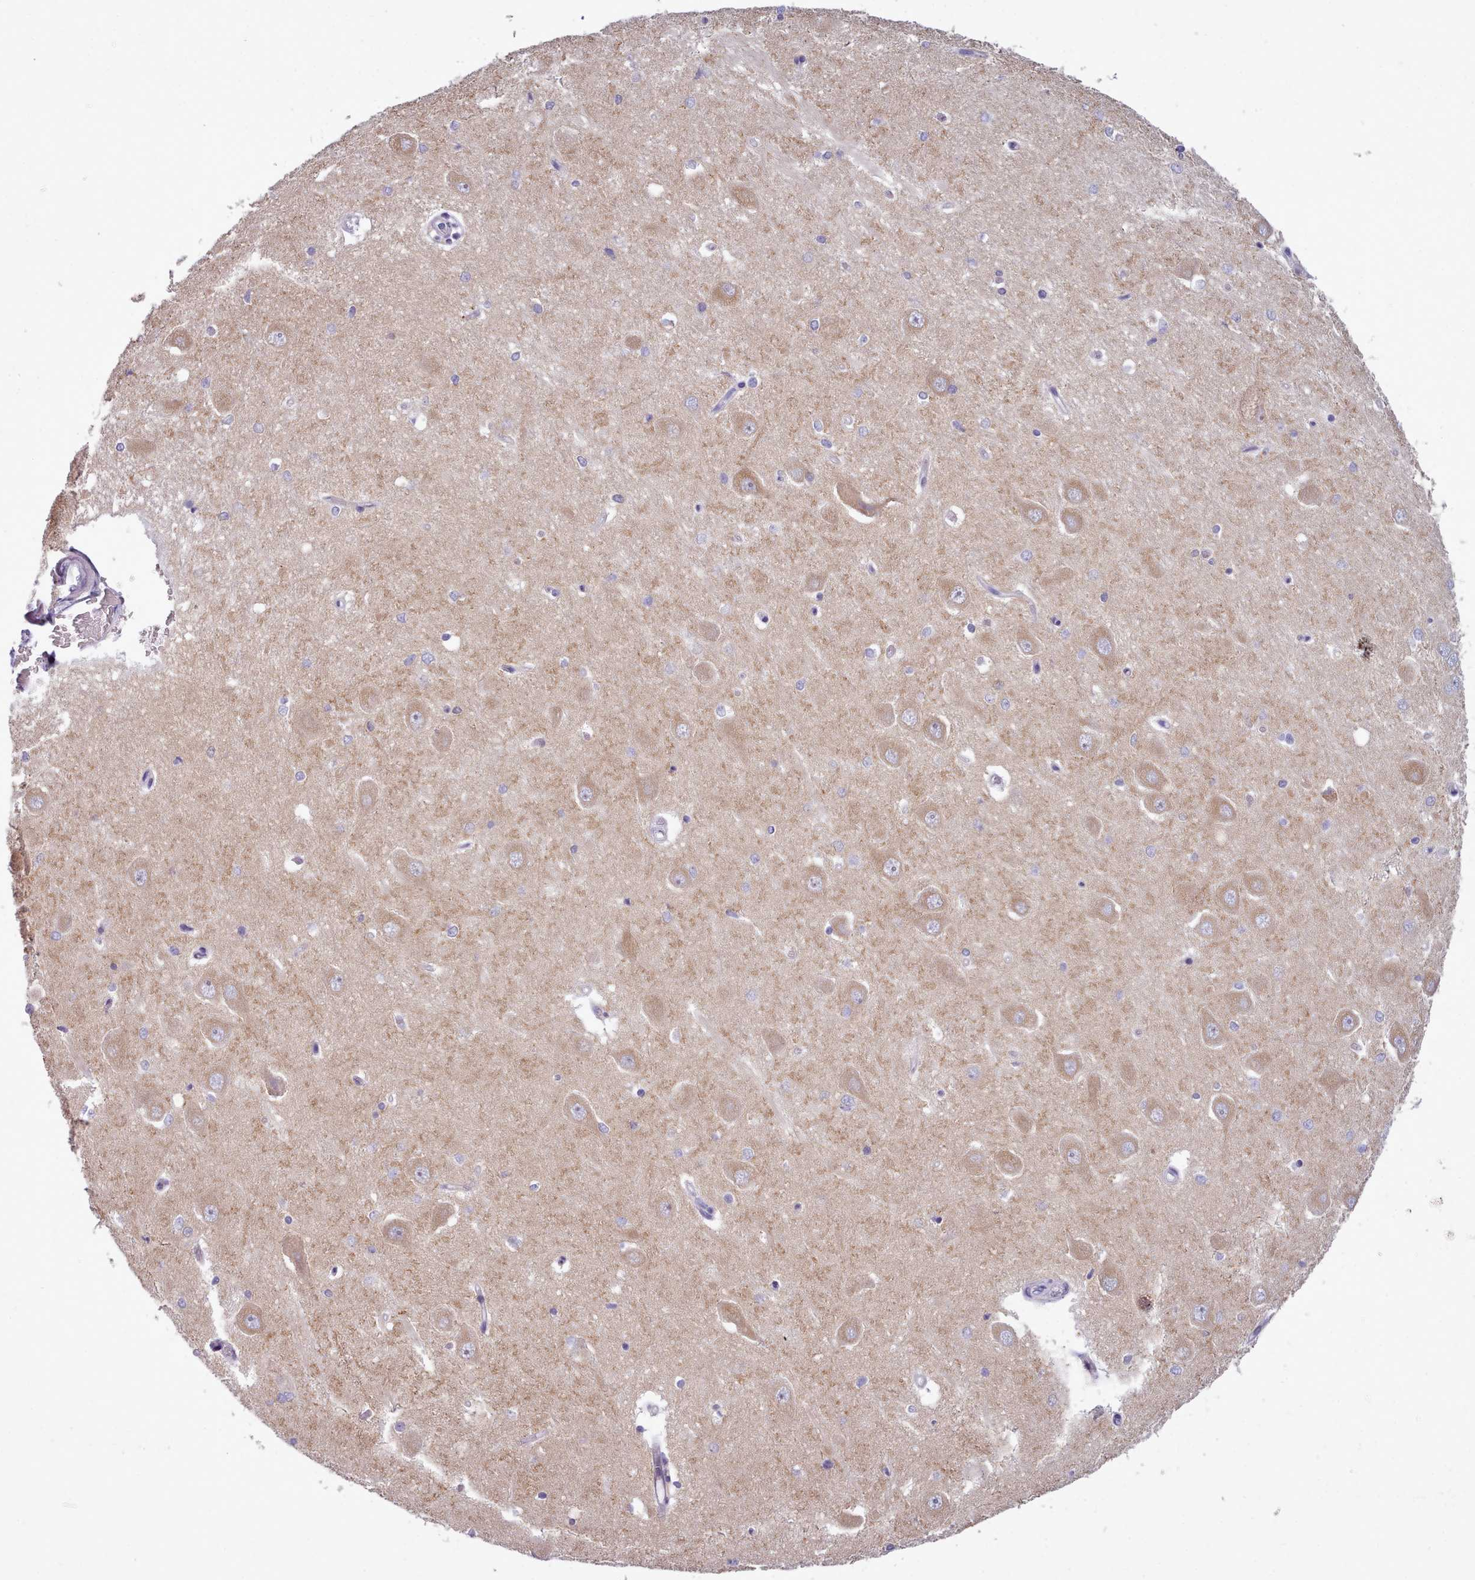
{"staining": {"intensity": "negative", "quantity": "none", "location": "none"}, "tissue": "hippocampus", "cell_type": "Glial cells", "image_type": "normal", "snomed": [{"axis": "morphology", "description": "Normal tissue, NOS"}, {"axis": "topography", "description": "Hippocampus"}], "caption": "The immunohistochemistry (IHC) photomicrograph has no significant staining in glial cells of hippocampus.", "gene": "MYRFL", "patient": {"sex": "male", "age": 45}}